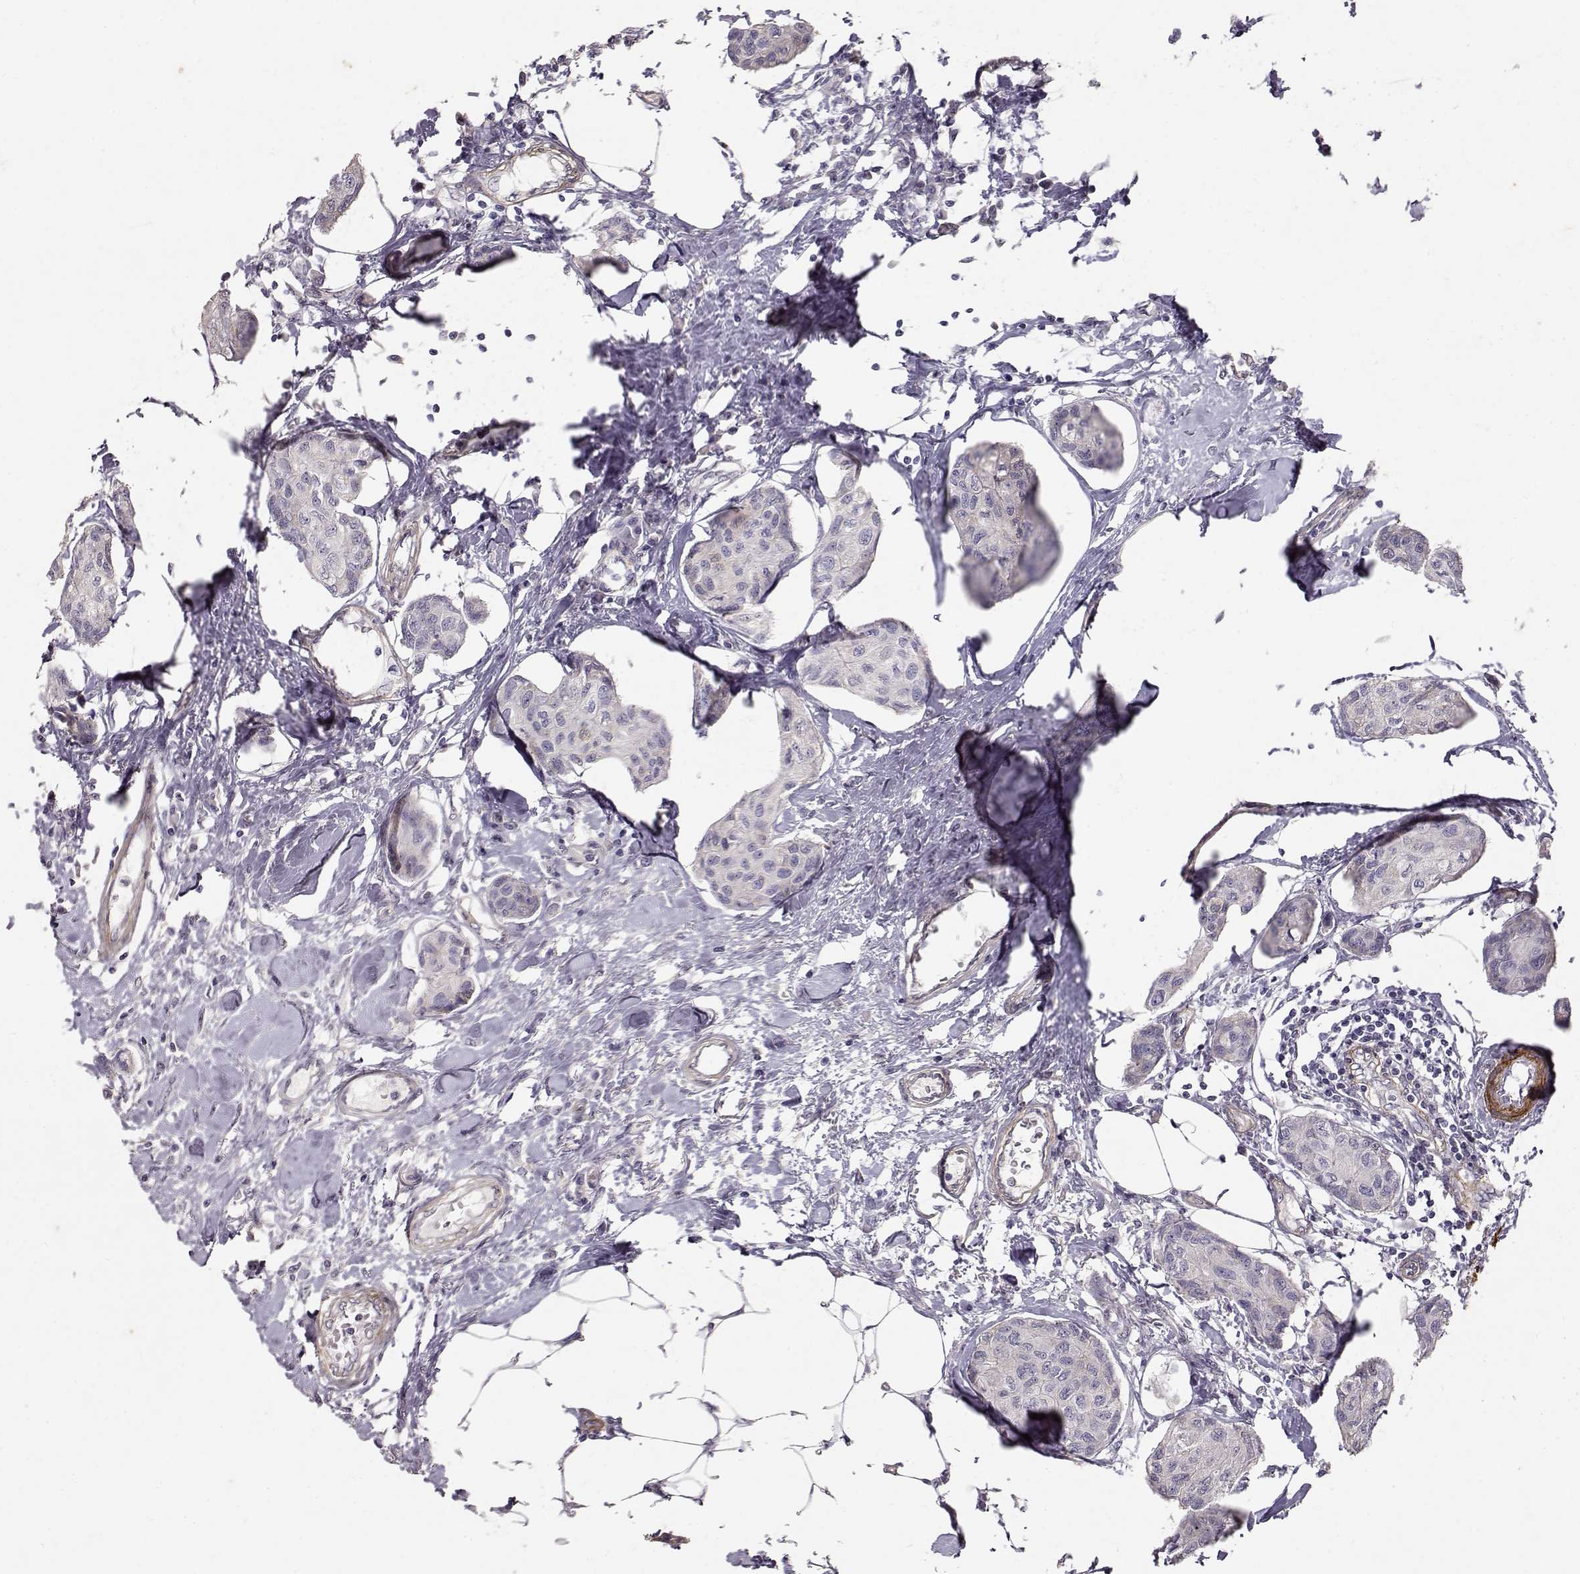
{"staining": {"intensity": "negative", "quantity": "none", "location": "none"}, "tissue": "breast cancer", "cell_type": "Tumor cells", "image_type": "cancer", "snomed": [{"axis": "morphology", "description": "Duct carcinoma"}, {"axis": "topography", "description": "Breast"}], "caption": "This is an immunohistochemistry photomicrograph of human breast infiltrating ductal carcinoma. There is no staining in tumor cells.", "gene": "LAMA5", "patient": {"sex": "female", "age": 80}}